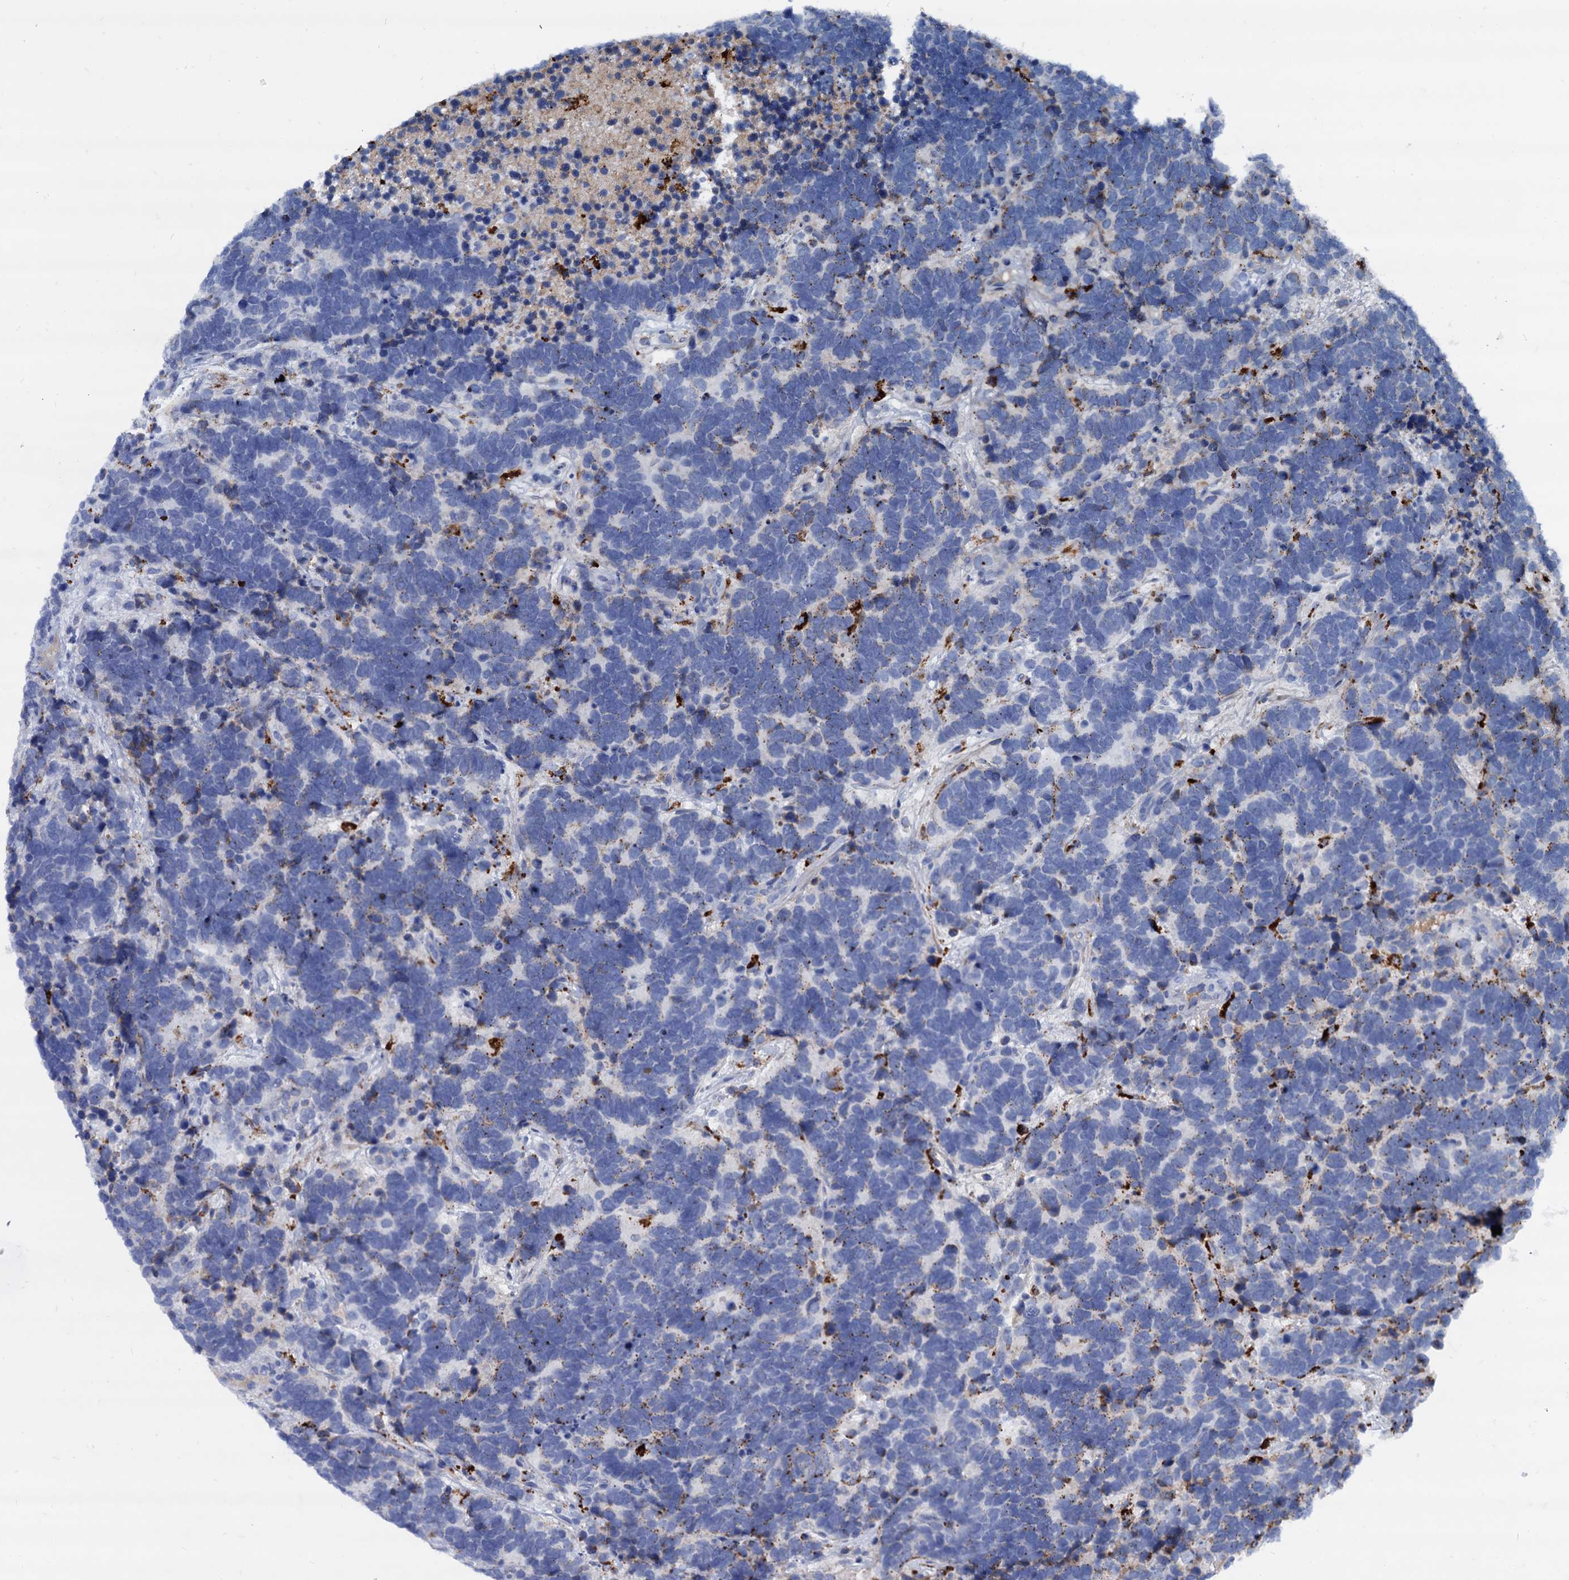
{"staining": {"intensity": "negative", "quantity": "none", "location": "none"}, "tissue": "carcinoid", "cell_type": "Tumor cells", "image_type": "cancer", "snomed": [{"axis": "morphology", "description": "Carcinoma, NOS"}, {"axis": "morphology", "description": "Carcinoid, malignant, NOS"}, {"axis": "topography", "description": "Urinary bladder"}], "caption": "Immunohistochemical staining of human carcinoid (malignant) displays no significant positivity in tumor cells.", "gene": "APOD", "patient": {"sex": "male", "age": 57}}